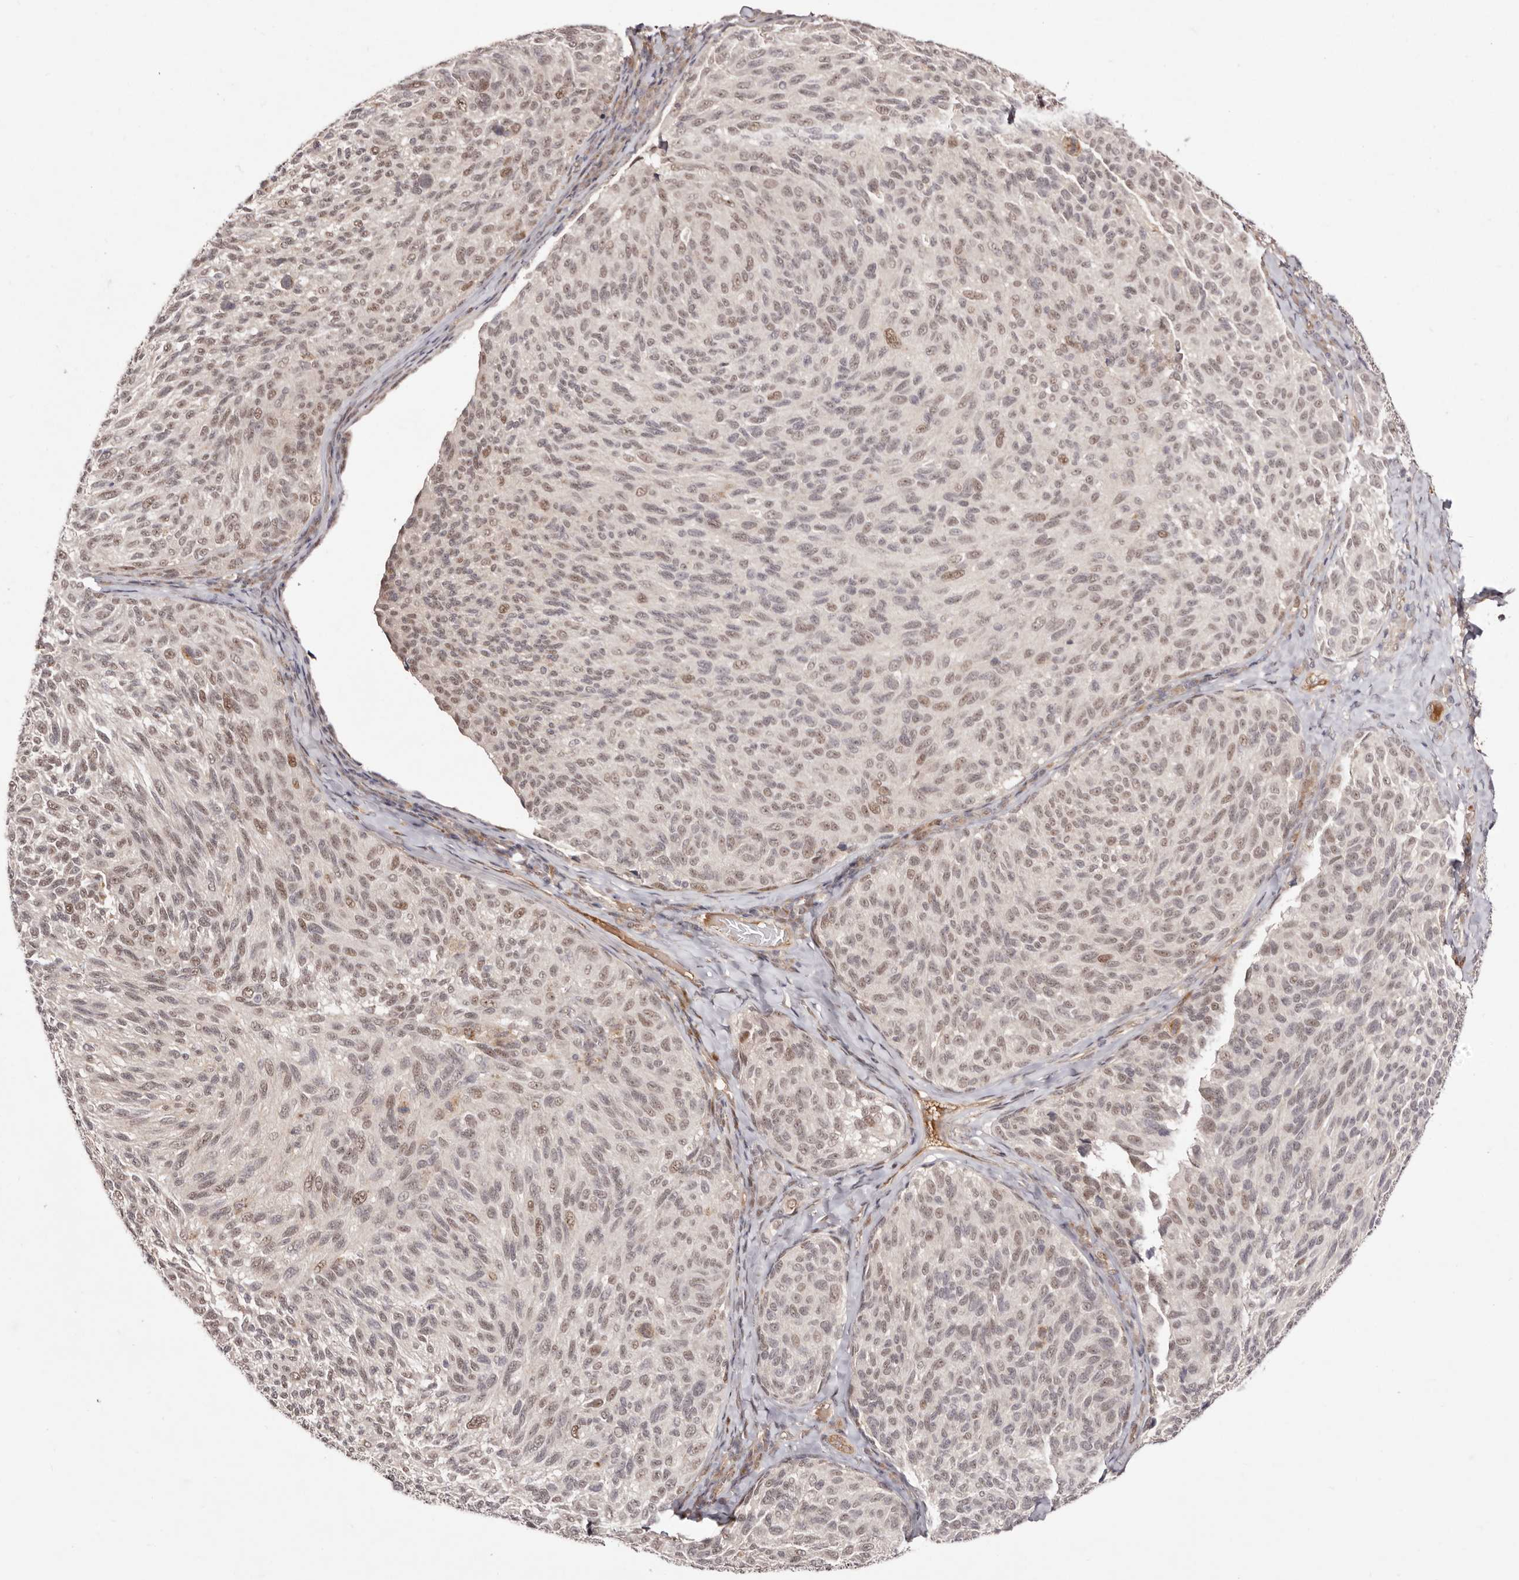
{"staining": {"intensity": "weak", "quantity": ">75%", "location": "nuclear"}, "tissue": "melanoma", "cell_type": "Tumor cells", "image_type": "cancer", "snomed": [{"axis": "morphology", "description": "Malignant melanoma, NOS"}, {"axis": "topography", "description": "Skin"}], "caption": "Immunohistochemical staining of malignant melanoma displays low levels of weak nuclear positivity in approximately >75% of tumor cells.", "gene": "EGR3", "patient": {"sex": "female", "age": 73}}